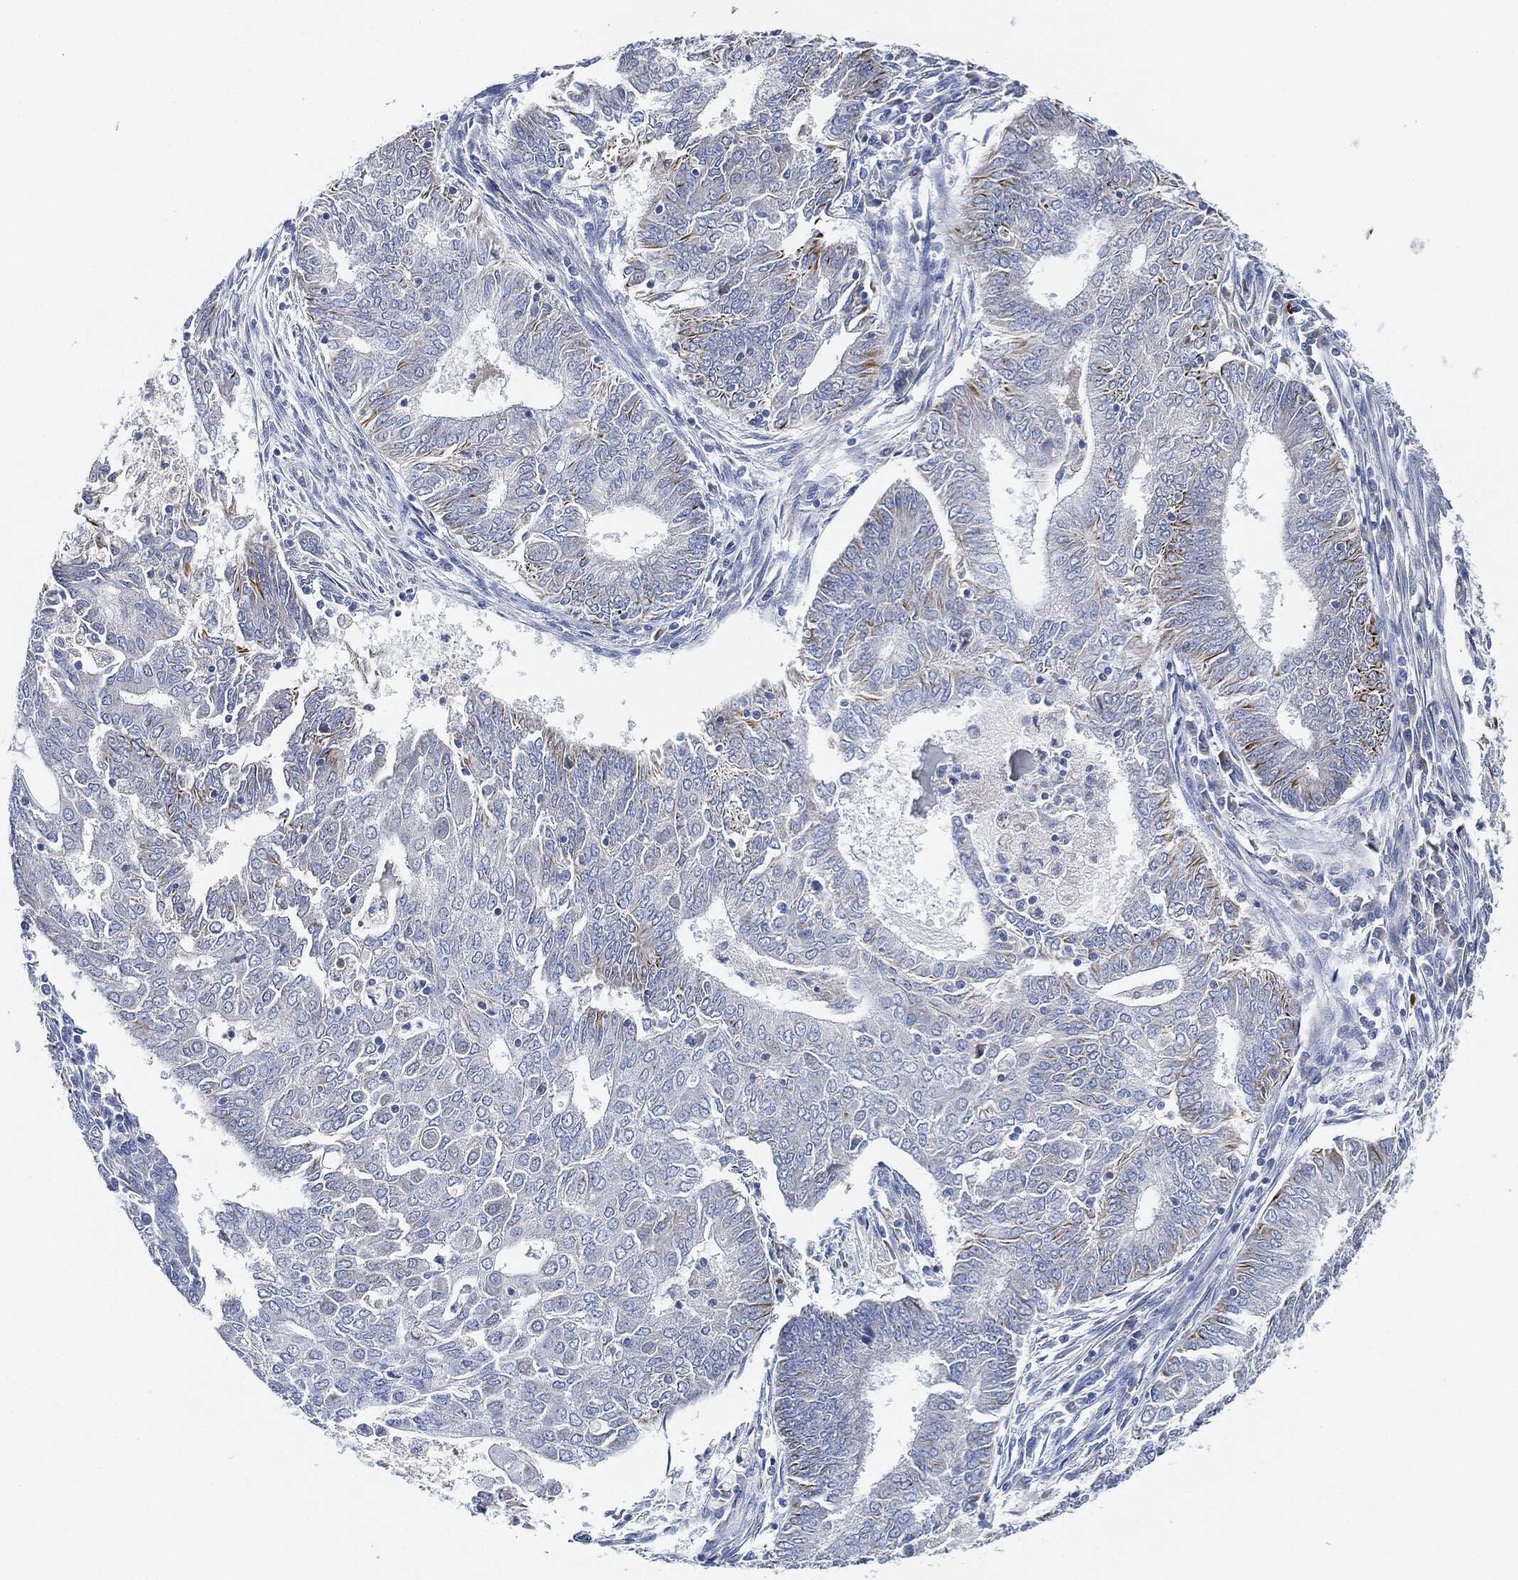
{"staining": {"intensity": "moderate", "quantity": "<25%", "location": "cytoplasmic/membranous"}, "tissue": "endometrial cancer", "cell_type": "Tumor cells", "image_type": "cancer", "snomed": [{"axis": "morphology", "description": "Adenocarcinoma, NOS"}, {"axis": "topography", "description": "Endometrium"}], "caption": "Protein expression by immunohistochemistry displays moderate cytoplasmic/membranous expression in about <25% of tumor cells in adenocarcinoma (endometrial).", "gene": "THSD1", "patient": {"sex": "female", "age": 62}}